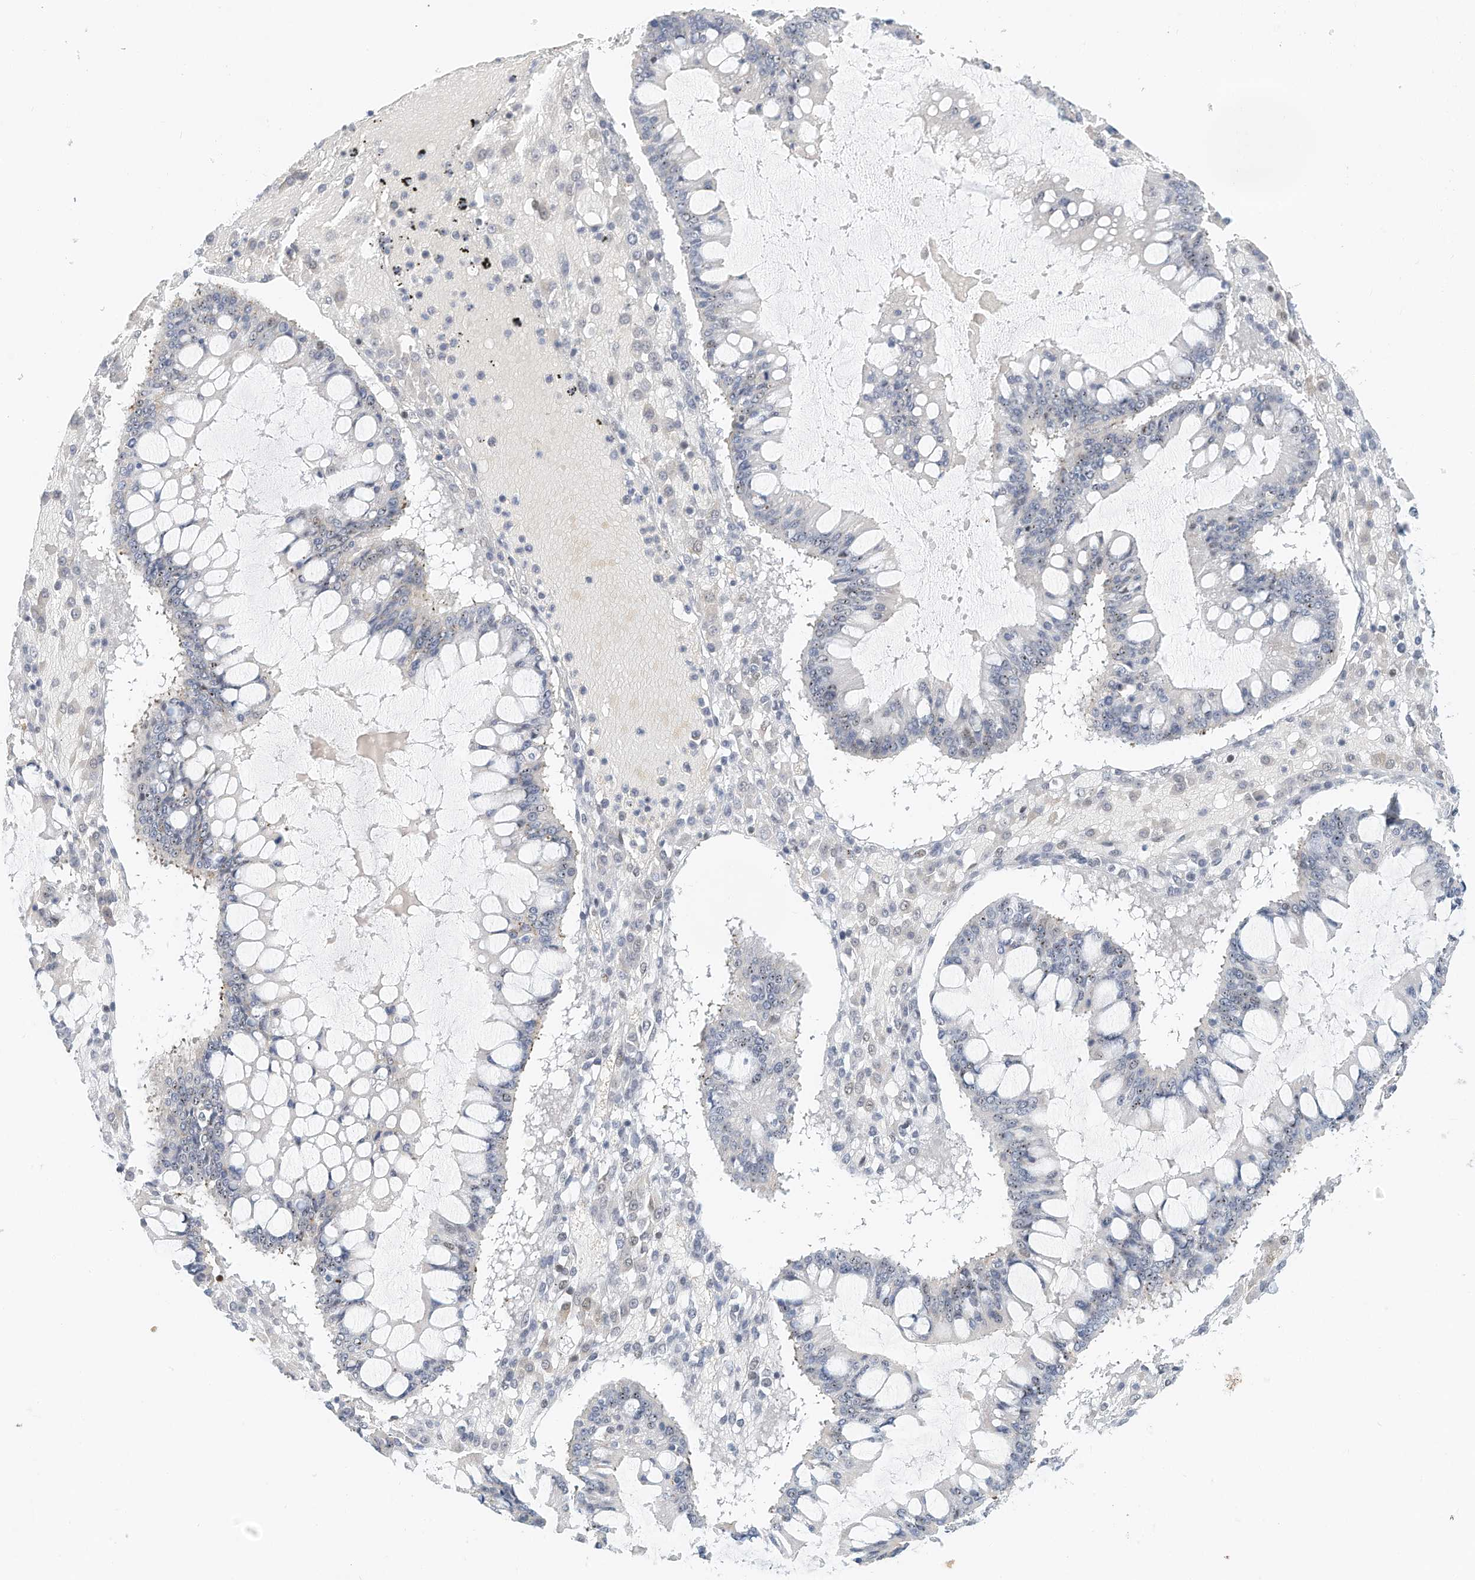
{"staining": {"intensity": "negative", "quantity": "none", "location": "none"}, "tissue": "ovarian cancer", "cell_type": "Tumor cells", "image_type": "cancer", "snomed": [{"axis": "morphology", "description": "Cystadenocarcinoma, mucinous, NOS"}, {"axis": "topography", "description": "Ovary"}], "caption": "The photomicrograph exhibits no significant staining in tumor cells of ovarian cancer (mucinous cystadenocarcinoma).", "gene": "ARHGAP28", "patient": {"sex": "female", "age": 73}}